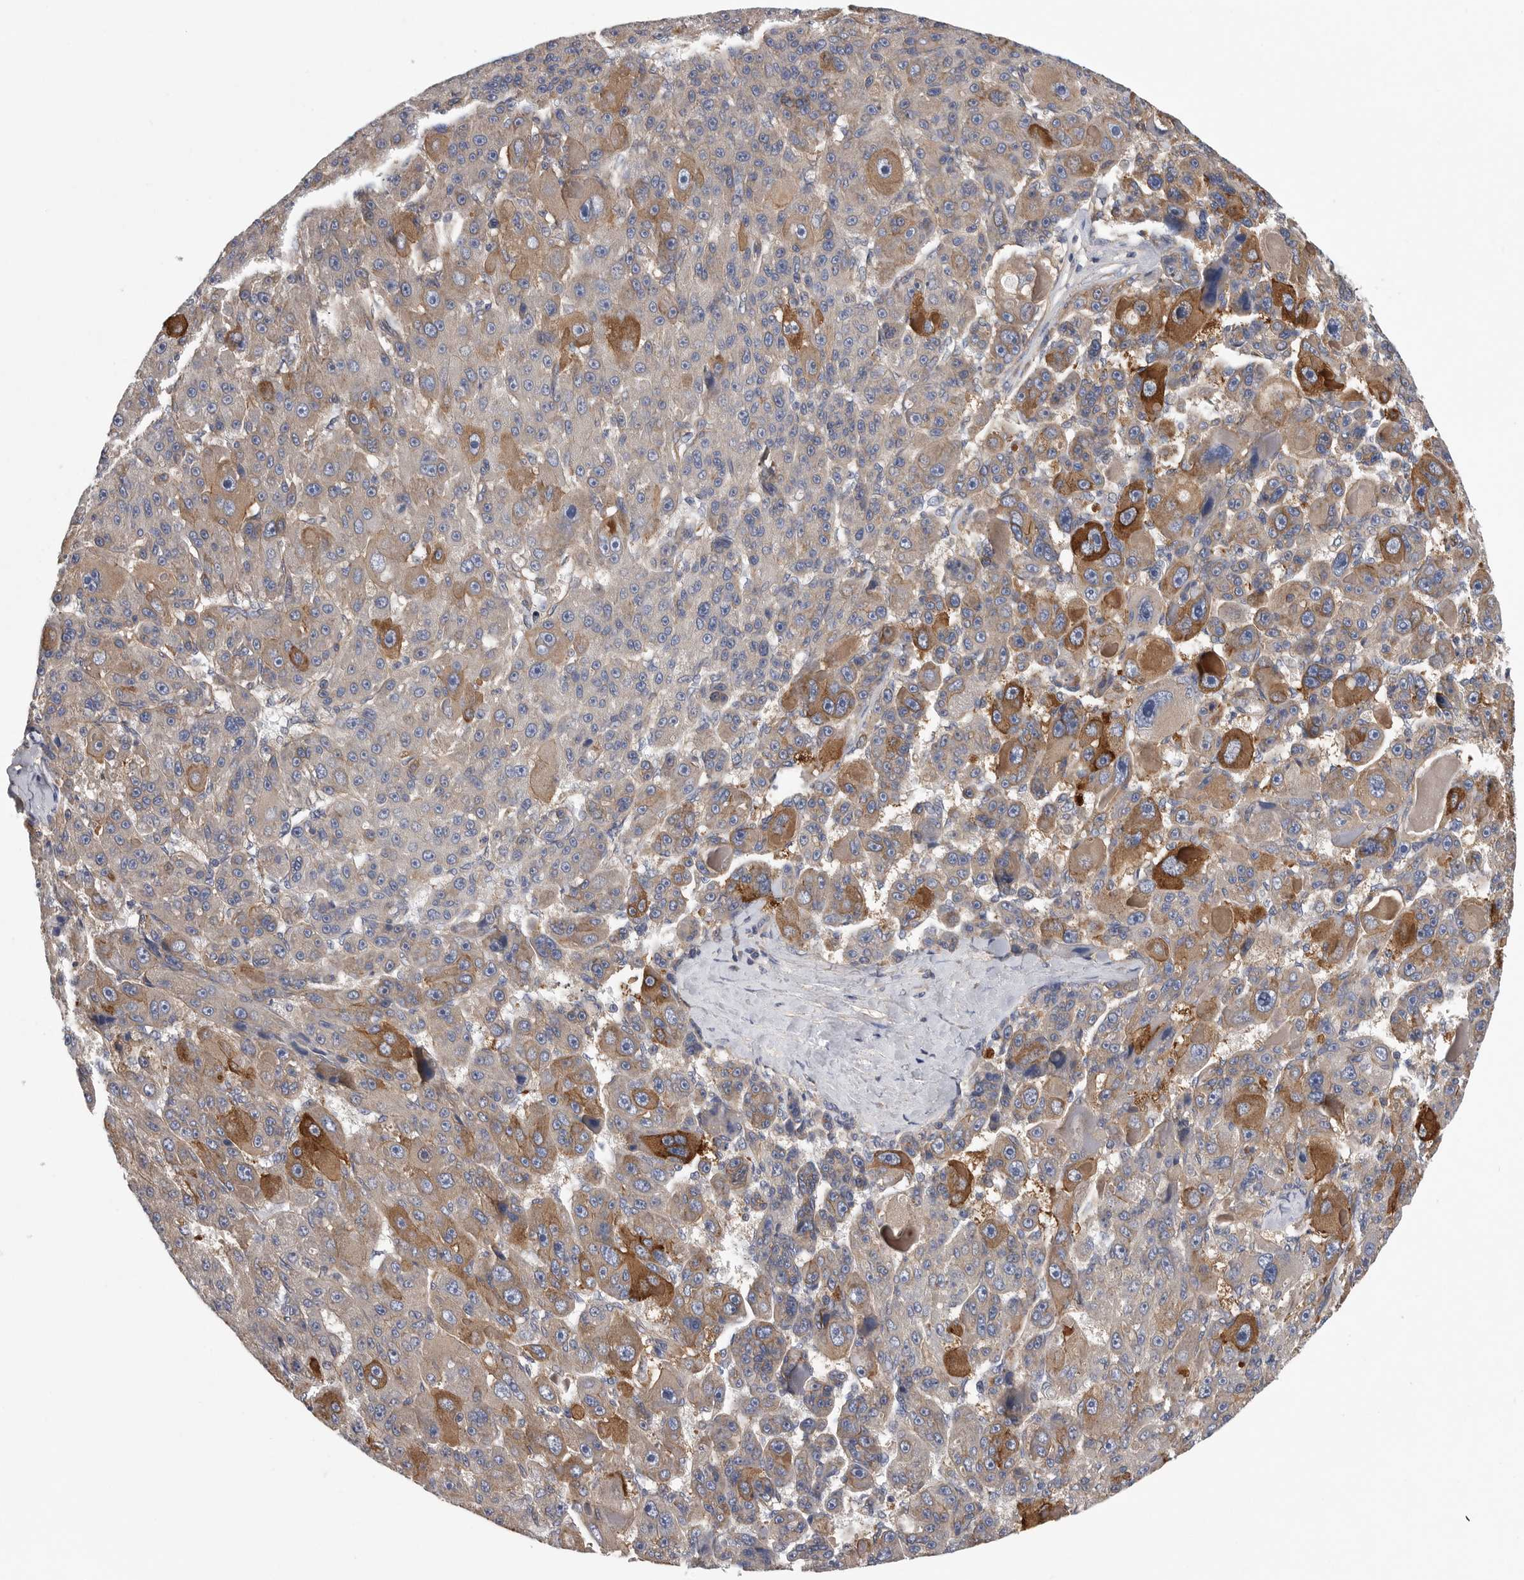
{"staining": {"intensity": "moderate", "quantity": "25%-75%", "location": "cytoplasmic/membranous"}, "tissue": "liver cancer", "cell_type": "Tumor cells", "image_type": "cancer", "snomed": [{"axis": "morphology", "description": "Carcinoma, Hepatocellular, NOS"}, {"axis": "topography", "description": "Liver"}], "caption": "This micrograph shows liver cancer stained with IHC to label a protein in brown. The cytoplasmic/membranous of tumor cells show moderate positivity for the protein. Nuclei are counter-stained blue.", "gene": "OXR1", "patient": {"sex": "male", "age": 76}}